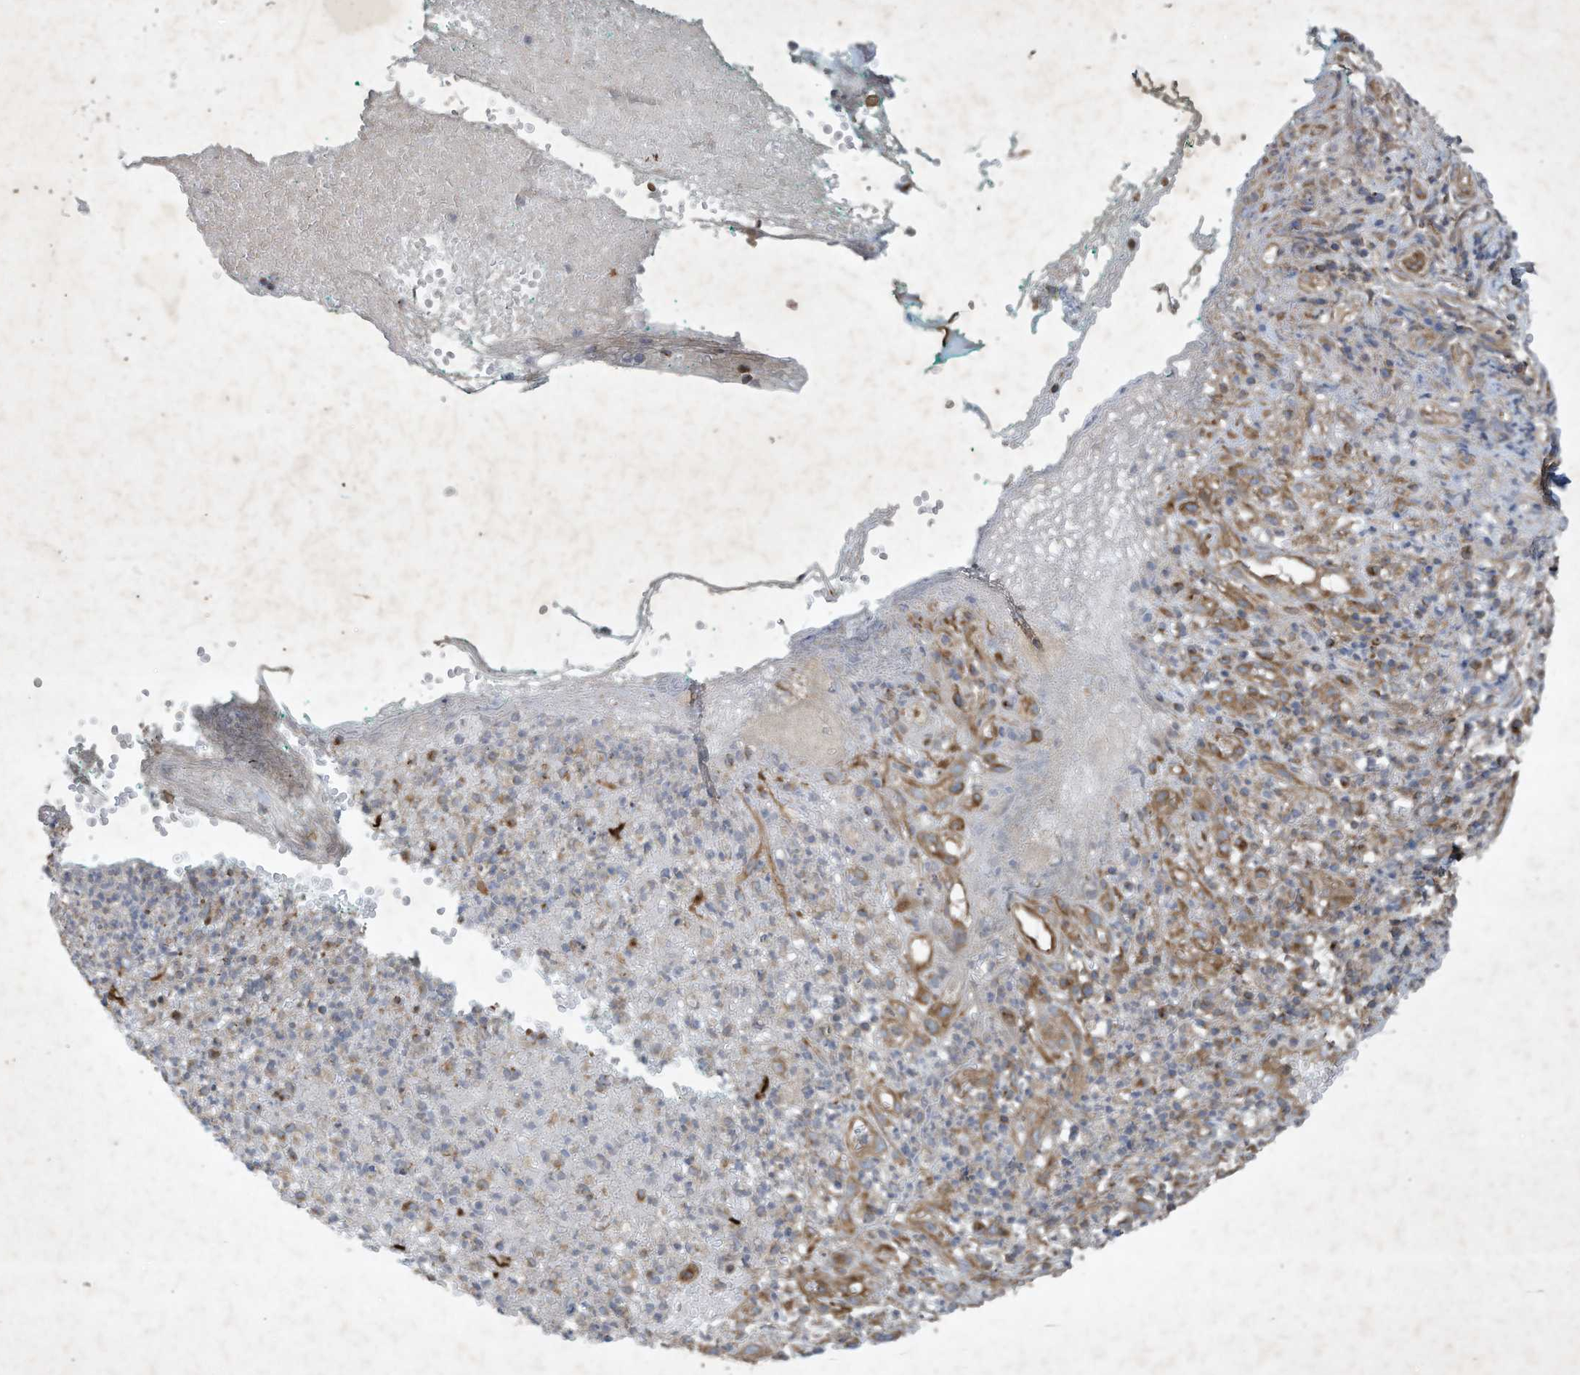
{"staining": {"intensity": "negative", "quantity": "none", "location": "none"}, "tissue": "adipose tissue", "cell_type": "Adipocytes", "image_type": "normal", "snomed": [{"axis": "morphology", "description": "Normal tissue, NOS"}, {"axis": "morphology", "description": "Basal cell carcinoma"}, {"axis": "topography", "description": "Cartilage tissue"}, {"axis": "topography", "description": "Nasopharynx"}, {"axis": "topography", "description": "Oral tissue"}], "caption": "Histopathology image shows no protein staining in adipocytes of unremarkable adipose tissue.", "gene": "SYNJ2", "patient": {"sex": "female", "age": 77}}